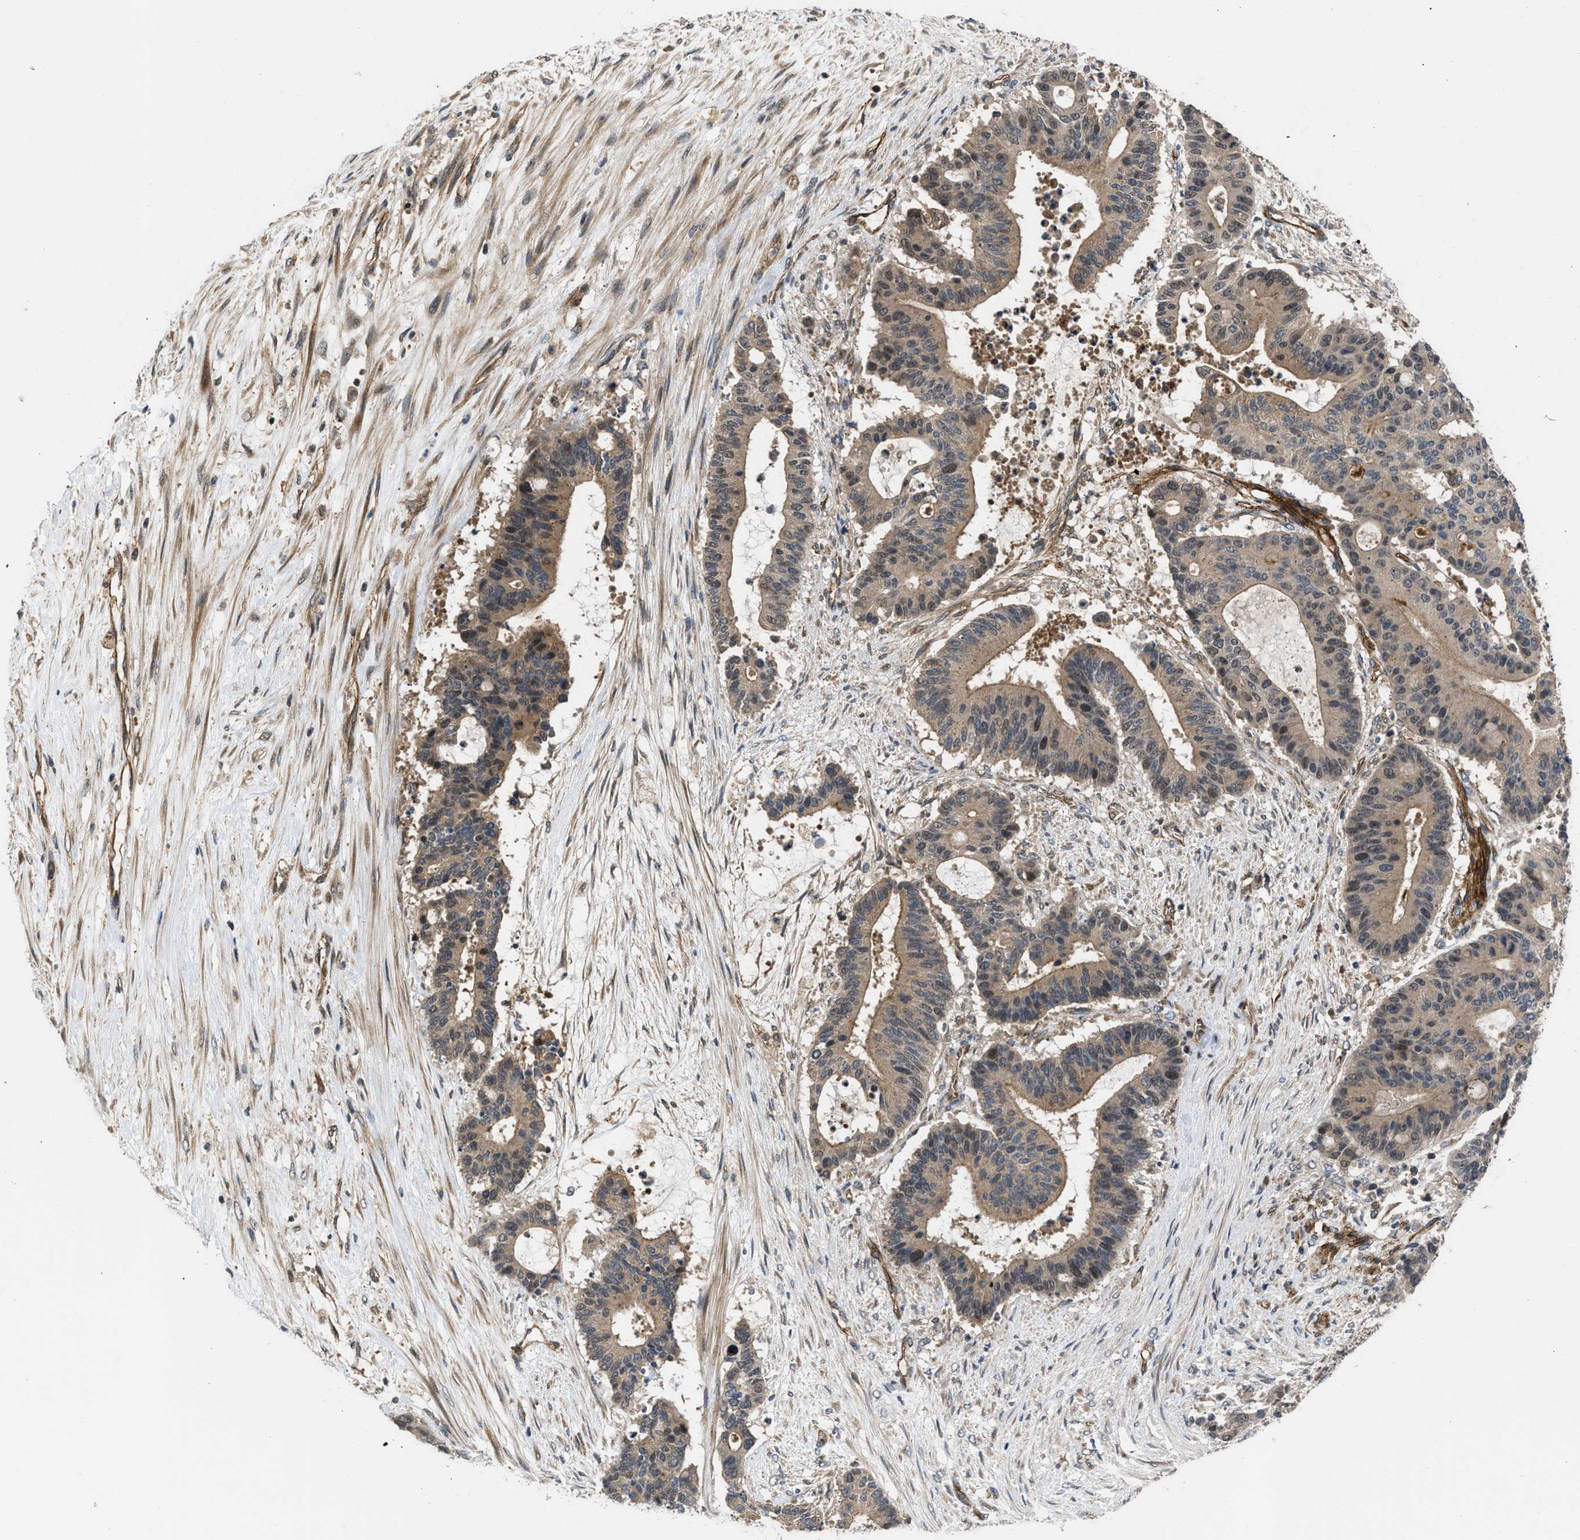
{"staining": {"intensity": "moderate", "quantity": ">75%", "location": "cytoplasmic/membranous,nuclear"}, "tissue": "liver cancer", "cell_type": "Tumor cells", "image_type": "cancer", "snomed": [{"axis": "morphology", "description": "Cholangiocarcinoma"}, {"axis": "topography", "description": "Liver"}], "caption": "A medium amount of moderate cytoplasmic/membranous and nuclear expression is present in approximately >75% of tumor cells in cholangiocarcinoma (liver) tissue.", "gene": "GPATCH2L", "patient": {"sex": "female", "age": 73}}